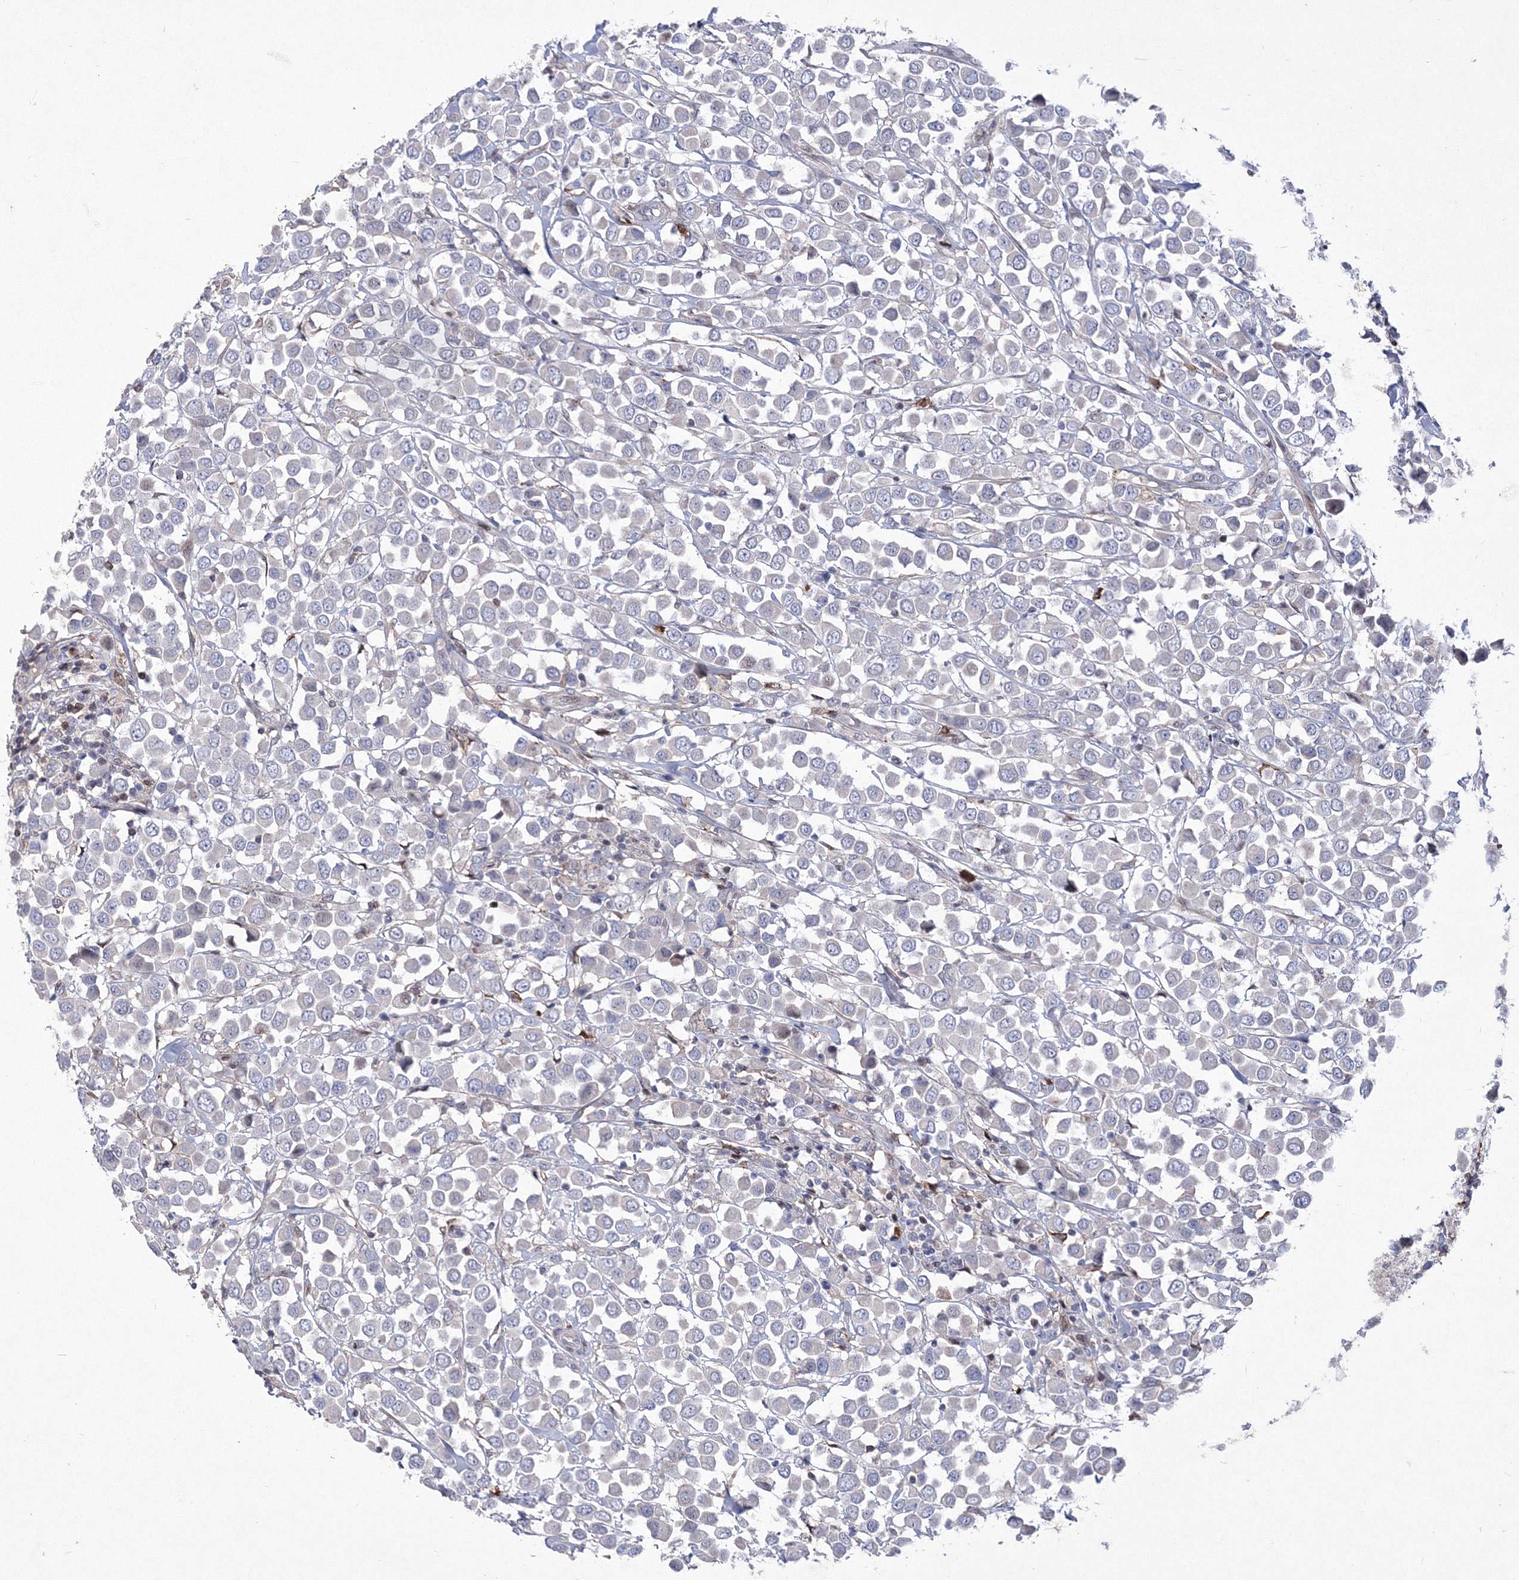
{"staining": {"intensity": "negative", "quantity": "none", "location": "none"}, "tissue": "breast cancer", "cell_type": "Tumor cells", "image_type": "cancer", "snomed": [{"axis": "morphology", "description": "Duct carcinoma"}, {"axis": "topography", "description": "Breast"}], "caption": "Immunohistochemical staining of intraductal carcinoma (breast) displays no significant staining in tumor cells. The staining is performed using DAB (3,3'-diaminobenzidine) brown chromogen with nuclei counter-stained in using hematoxylin.", "gene": "RNPEPL1", "patient": {"sex": "female", "age": 61}}